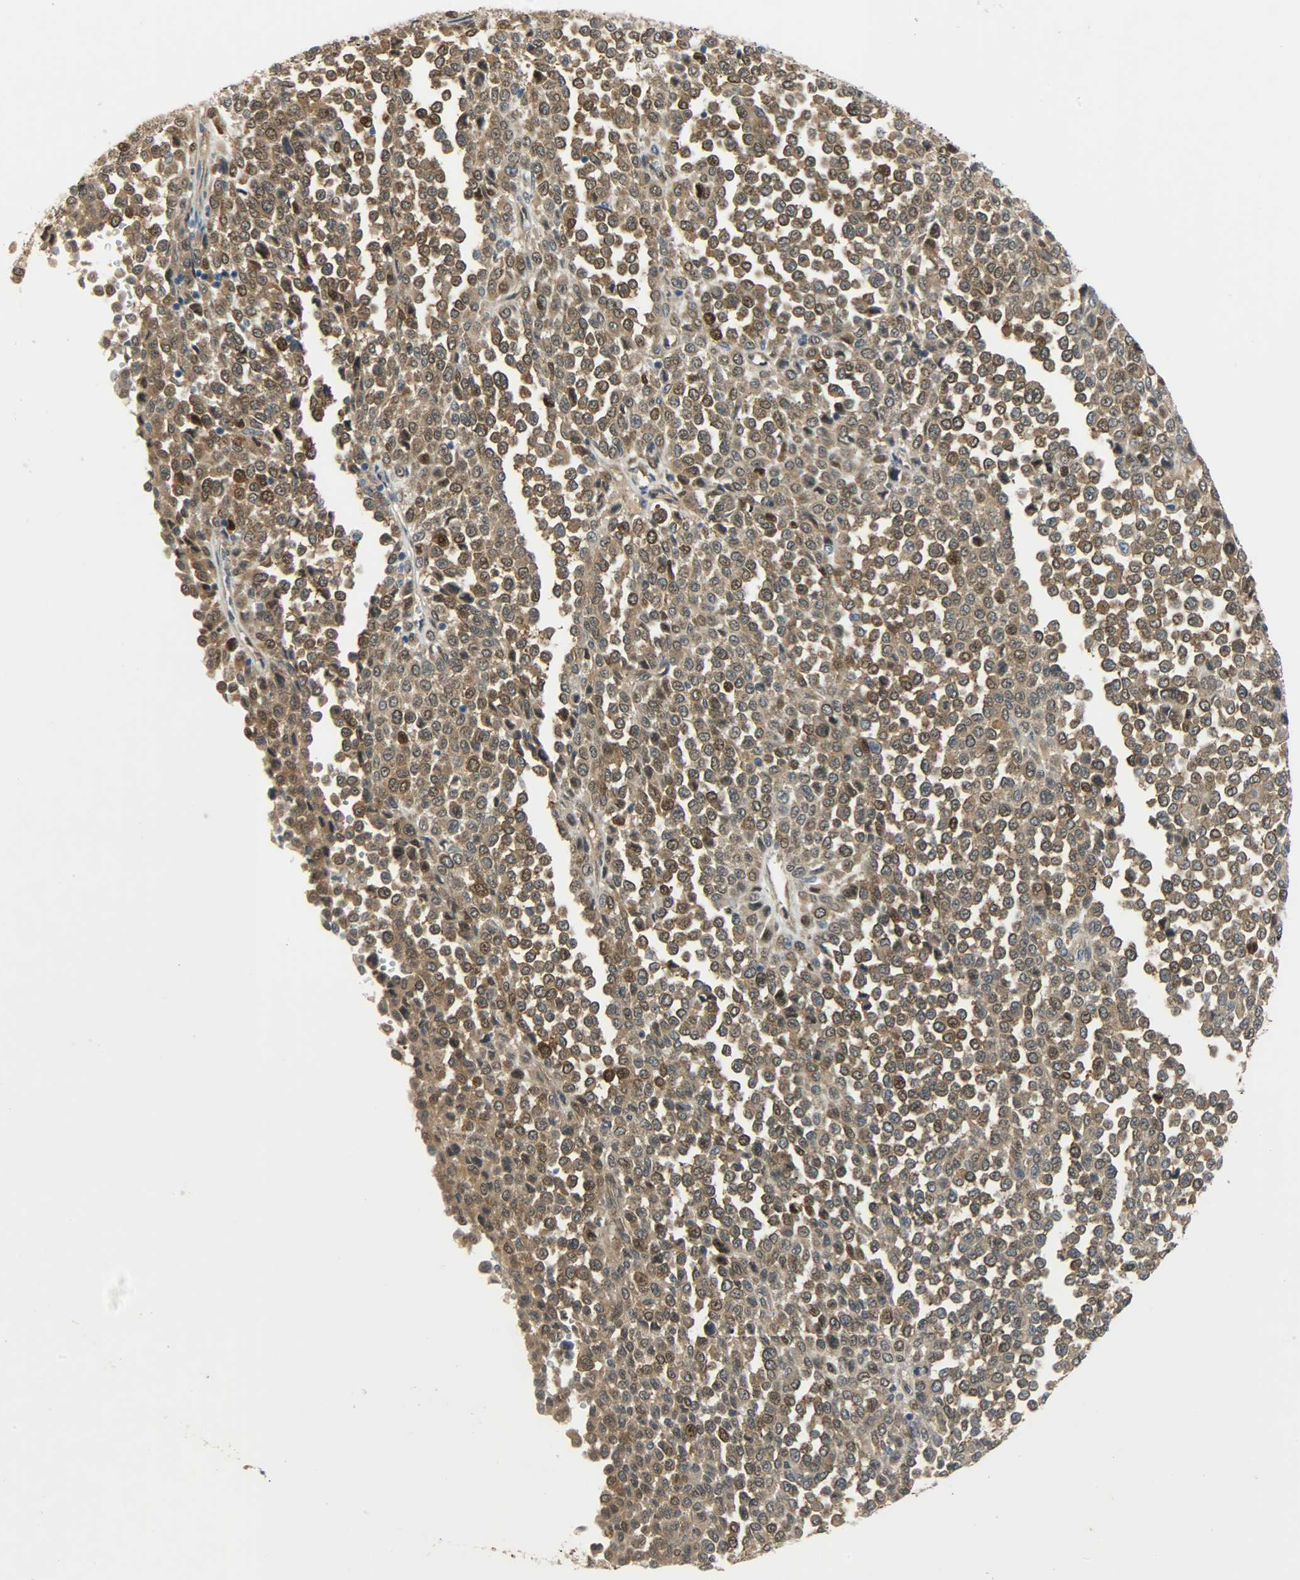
{"staining": {"intensity": "moderate", "quantity": ">75%", "location": "cytoplasmic/membranous,nuclear"}, "tissue": "melanoma", "cell_type": "Tumor cells", "image_type": "cancer", "snomed": [{"axis": "morphology", "description": "Malignant melanoma, Metastatic site"}, {"axis": "topography", "description": "Pancreas"}], "caption": "Immunohistochemical staining of human melanoma exhibits medium levels of moderate cytoplasmic/membranous and nuclear staining in about >75% of tumor cells.", "gene": "EIF4EBP1", "patient": {"sex": "female", "age": 30}}